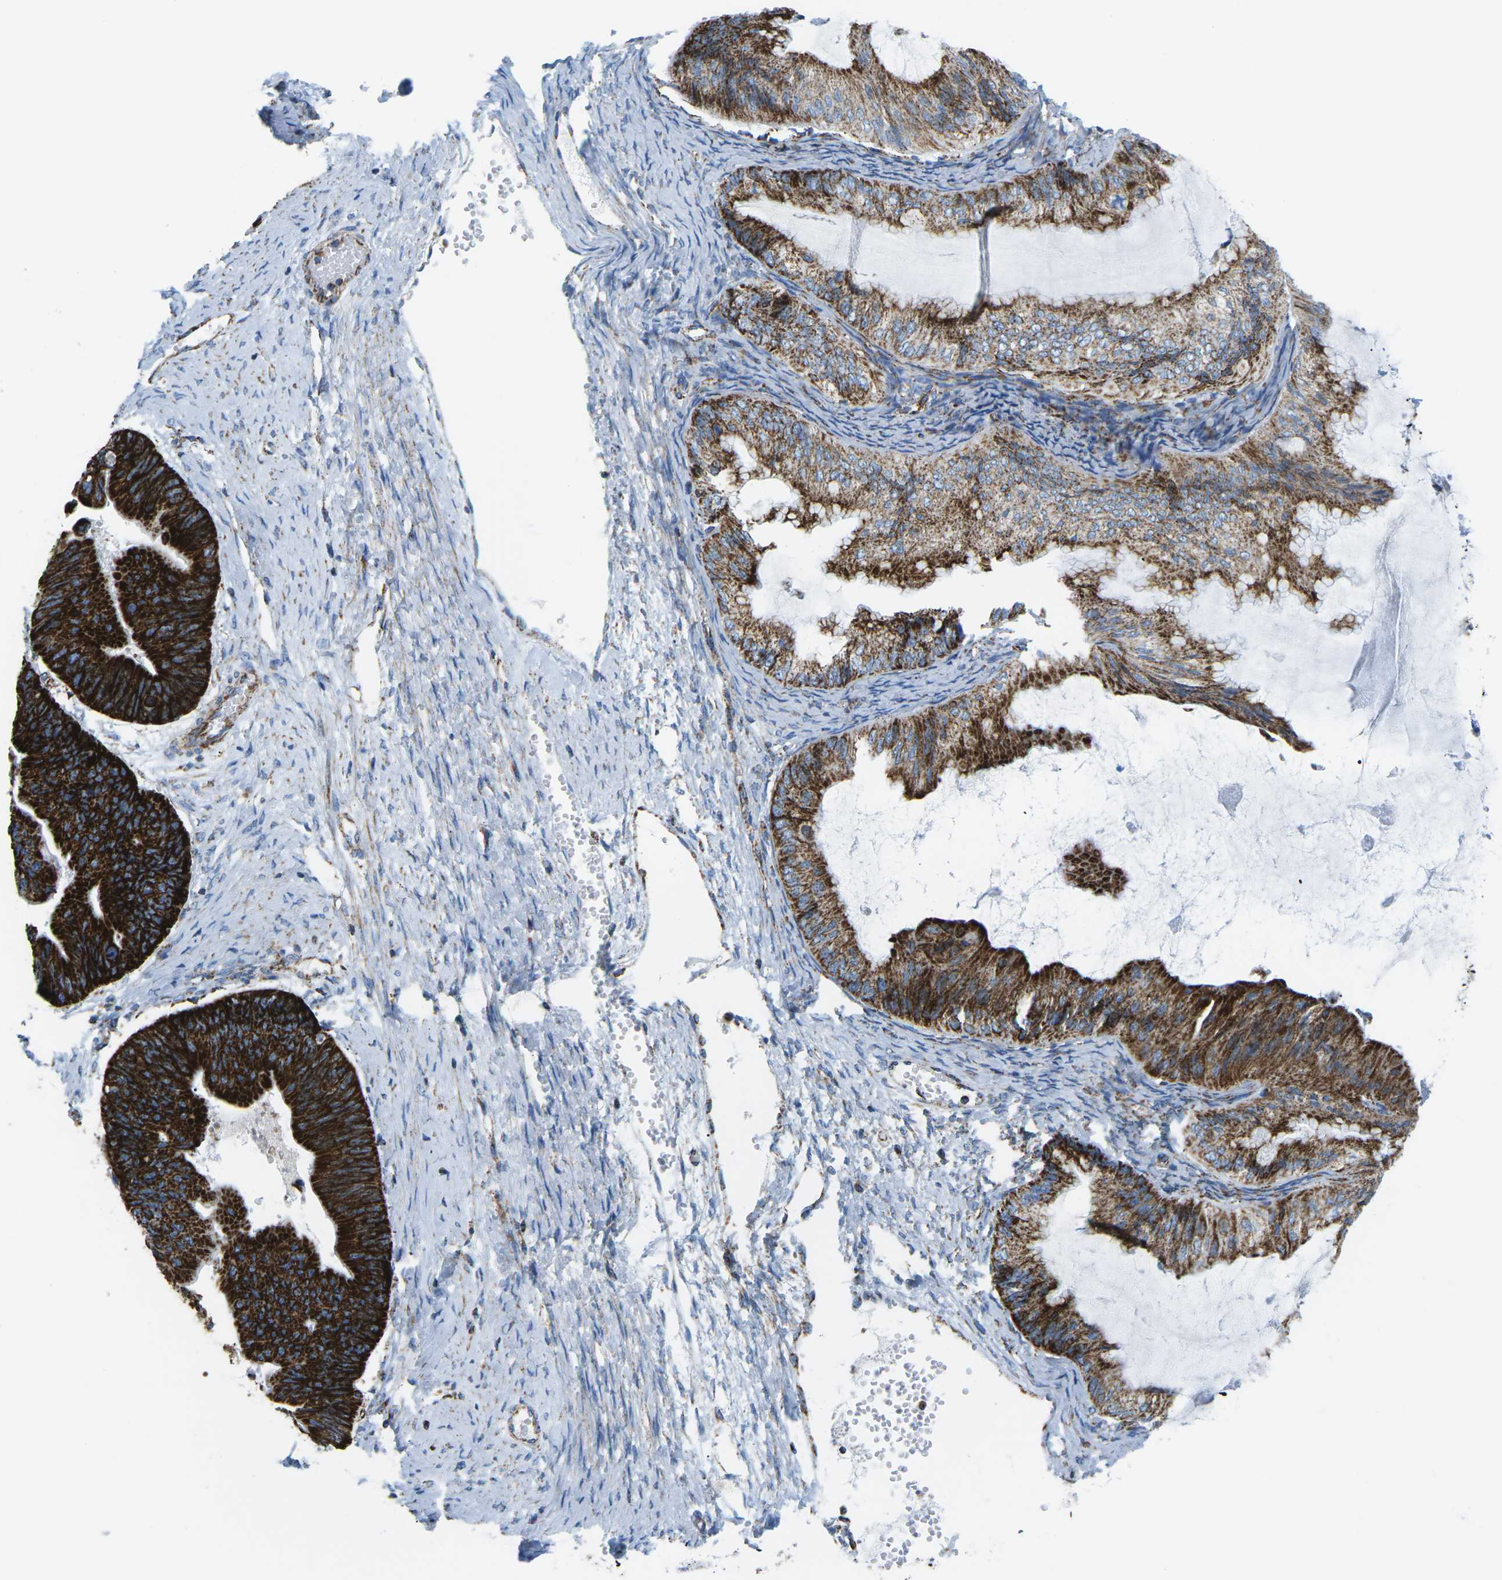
{"staining": {"intensity": "strong", "quantity": ">75%", "location": "cytoplasmic/membranous"}, "tissue": "ovarian cancer", "cell_type": "Tumor cells", "image_type": "cancer", "snomed": [{"axis": "morphology", "description": "Cystadenocarcinoma, mucinous, NOS"}, {"axis": "topography", "description": "Ovary"}], "caption": "Protein staining exhibits strong cytoplasmic/membranous positivity in about >75% of tumor cells in mucinous cystadenocarcinoma (ovarian).", "gene": "COX6C", "patient": {"sex": "female", "age": 61}}